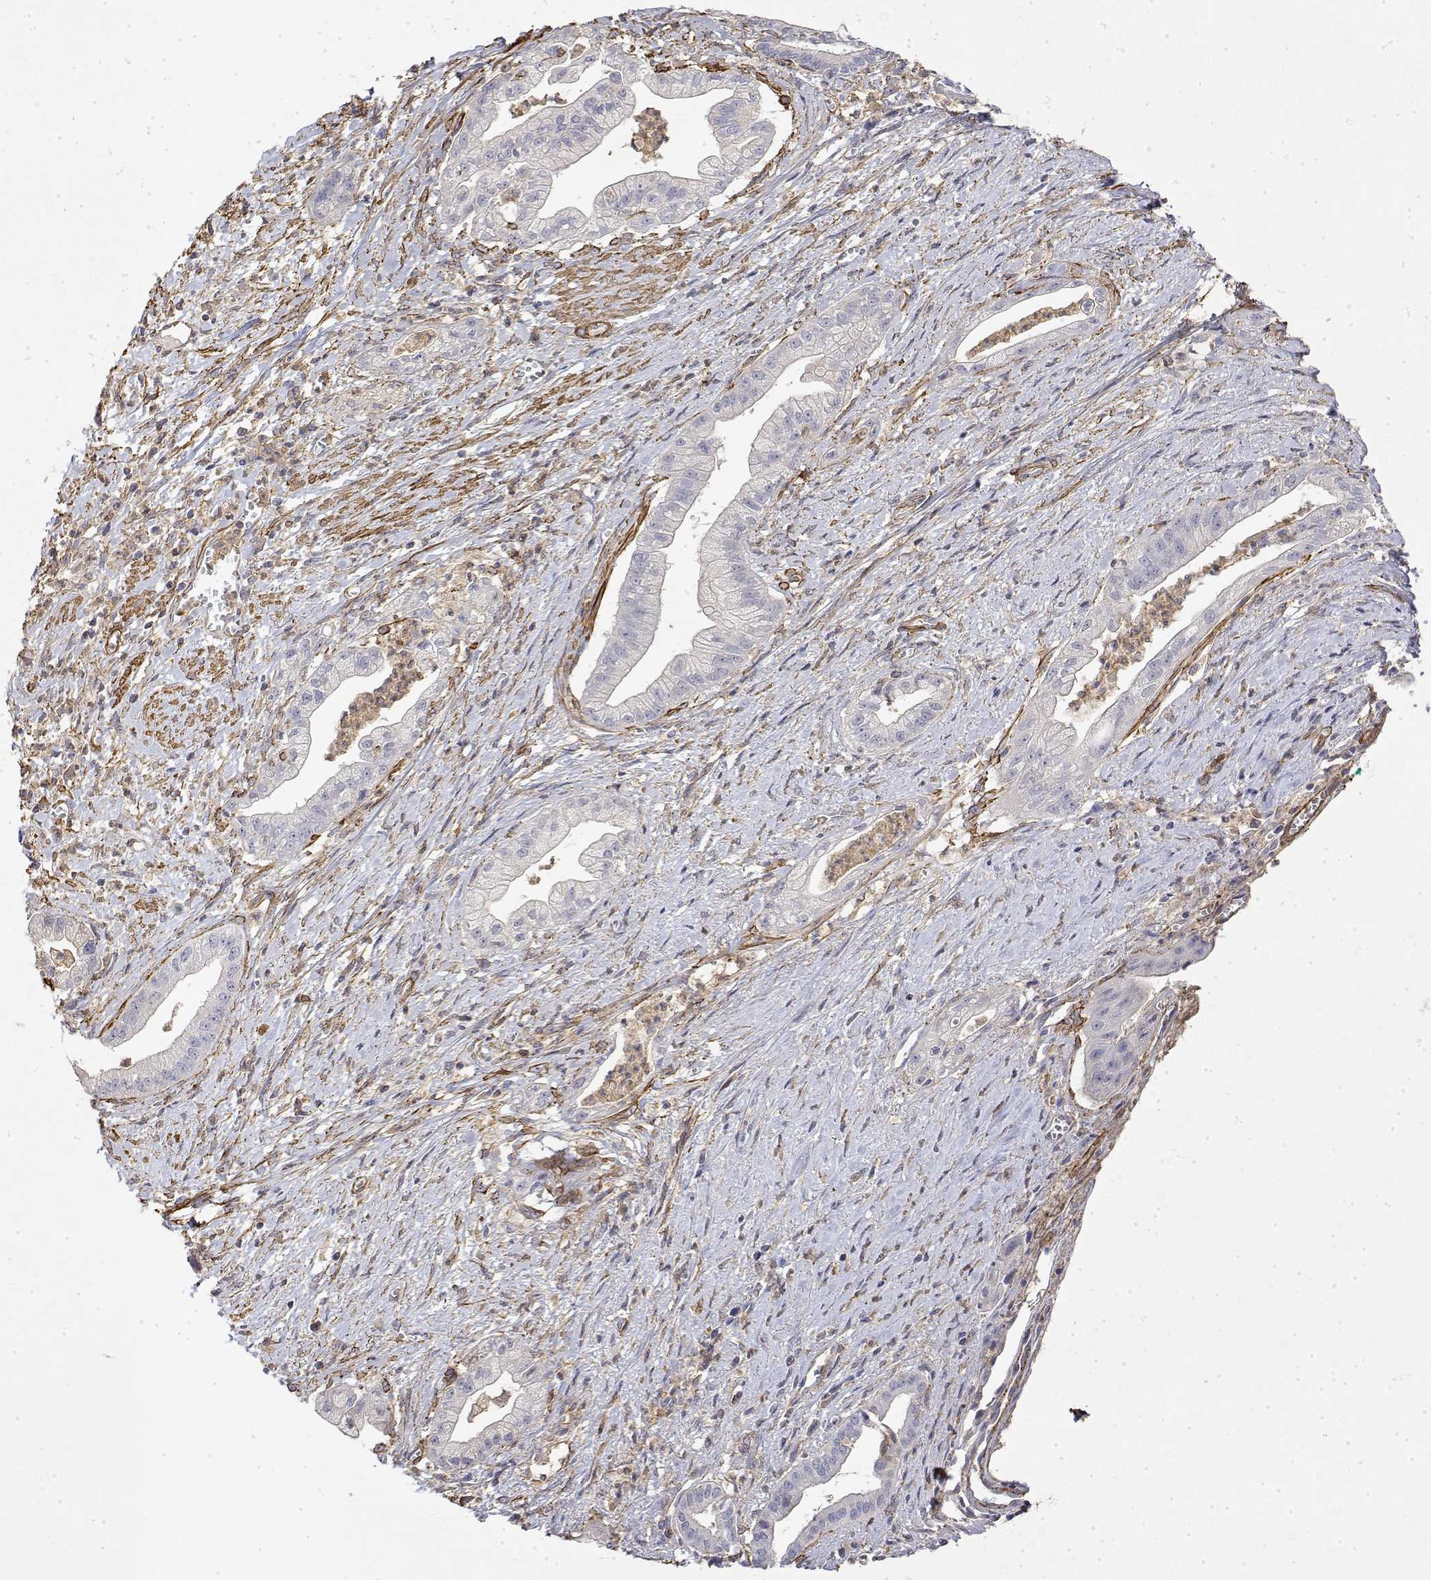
{"staining": {"intensity": "negative", "quantity": "none", "location": "none"}, "tissue": "pancreatic cancer", "cell_type": "Tumor cells", "image_type": "cancer", "snomed": [{"axis": "morphology", "description": "Normal tissue, NOS"}, {"axis": "morphology", "description": "Adenocarcinoma, NOS"}, {"axis": "topography", "description": "Lymph node"}, {"axis": "topography", "description": "Pancreas"}], "caption": "Immunohistochemistry micrograph of neoplastic tissue: human adenocarcinoma (pancreatic) stained with DAB (3,3'-diaminobenzidine) exhibits no significant protein staining in tumor cells. The staining was performed using DAB (3,3'-diaminobenzidine) to visualize the protein expression in brown, while the nuclei were stained in blue with hematoxylin (Magnification: 20x).", "gene": "SOWAHD", "patient": {"sex": "female", "age": 58}}